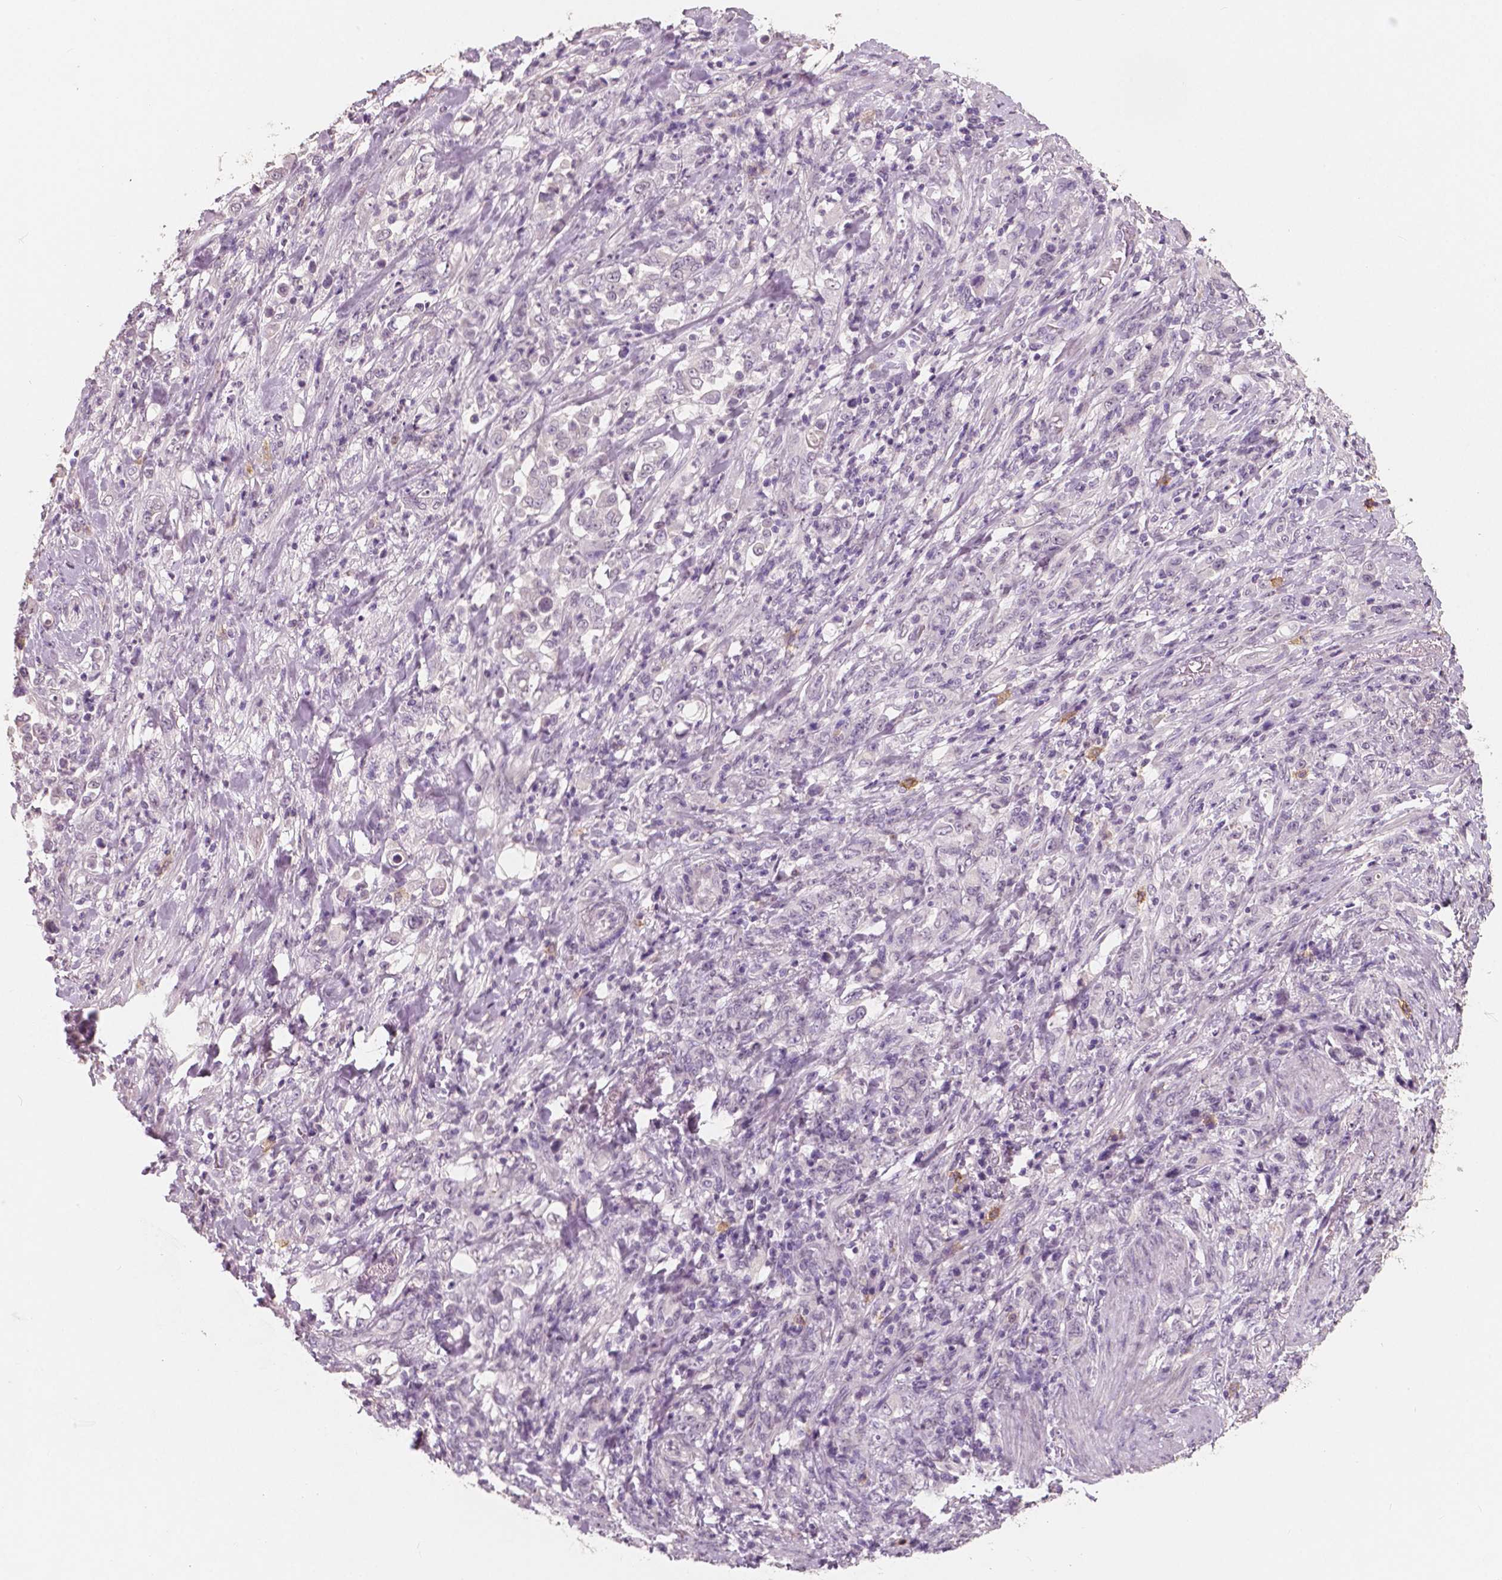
{"staining": {"intensity": "negative", "quantity": "none", "location": "none"}, "tissue": "stomach cancer", "cell_type": "Tumor cells", "image_type": "cancer", "snomed": [{"axis": "morphology", "description": "Adenocarcinoma, NOS"}, {"axis": "topography", "description": "Stomach"}], "caption": "The photomicrograph exhibits no staining of tumor cells in stomach cancer (adenocarcinoma).", "gene": "KIT", "patient": {"sex": "female", "age": 79}}